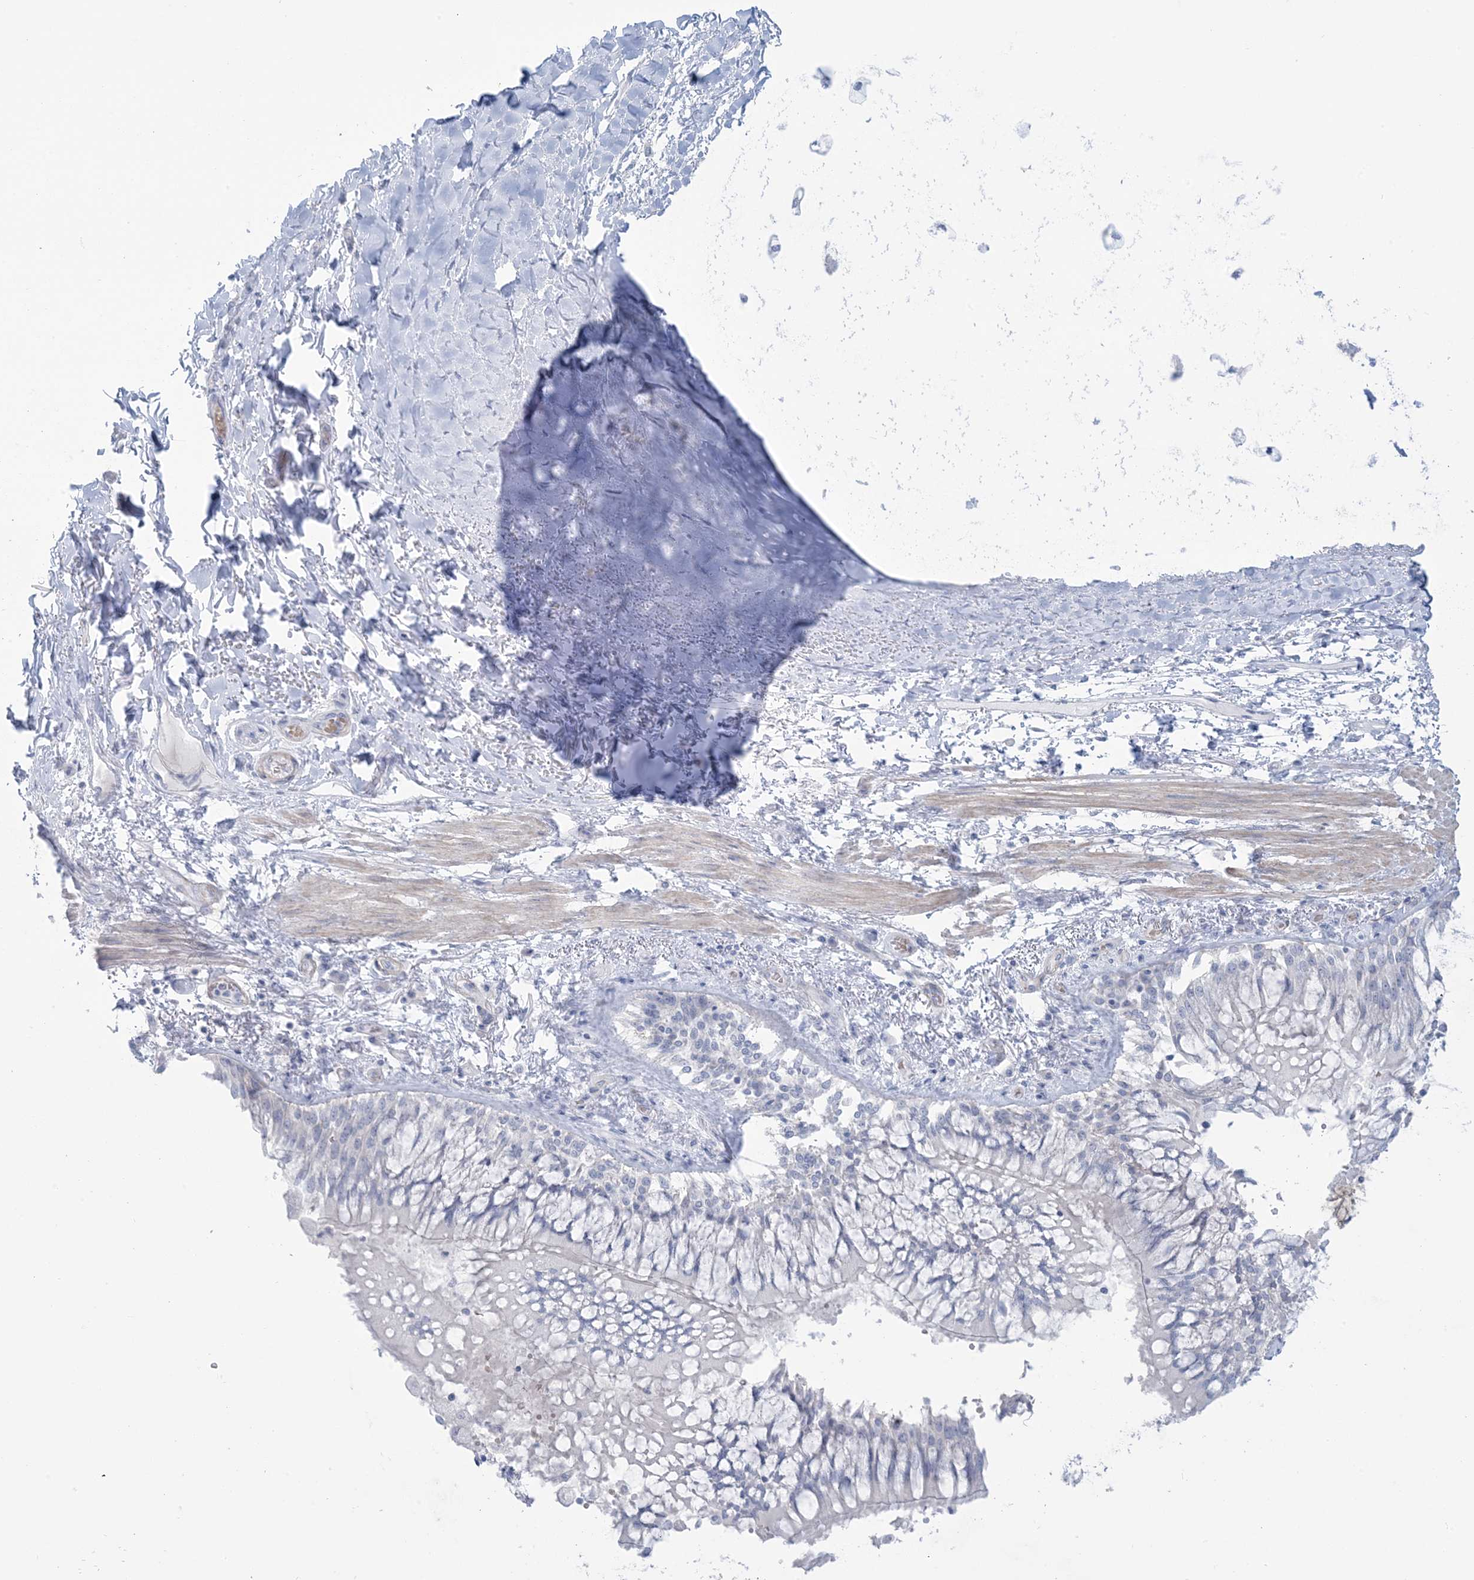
{"staining": {"intensity": "negative", "quantity": "none", "location": "none"}, "tissue": "adipose tissue", "cell_type": "Adipocytes", "image_type": "normal", "snomed": [{"axis": "morphology", "description": "Normal tissue, NOS"}, {"axis": "topography", "description": "Cartilage tissue"}, {"axis": "topography", "description": "Bronchus"}, {"axis": "topography", "description": "Lung"}, {"axis": "topography", "description": "Peripheral nerve tissue"}], "caption": "Adipocytes are negative for brown protein staining in benign adipose tissue. The staining is performed using DAB (3,3'-diaminobenzidine) brown chromogen with nuclei counter-stained in using hematoxylin.", "gene": "AGXT", "patient": {"sex": "female", "age": 49}}